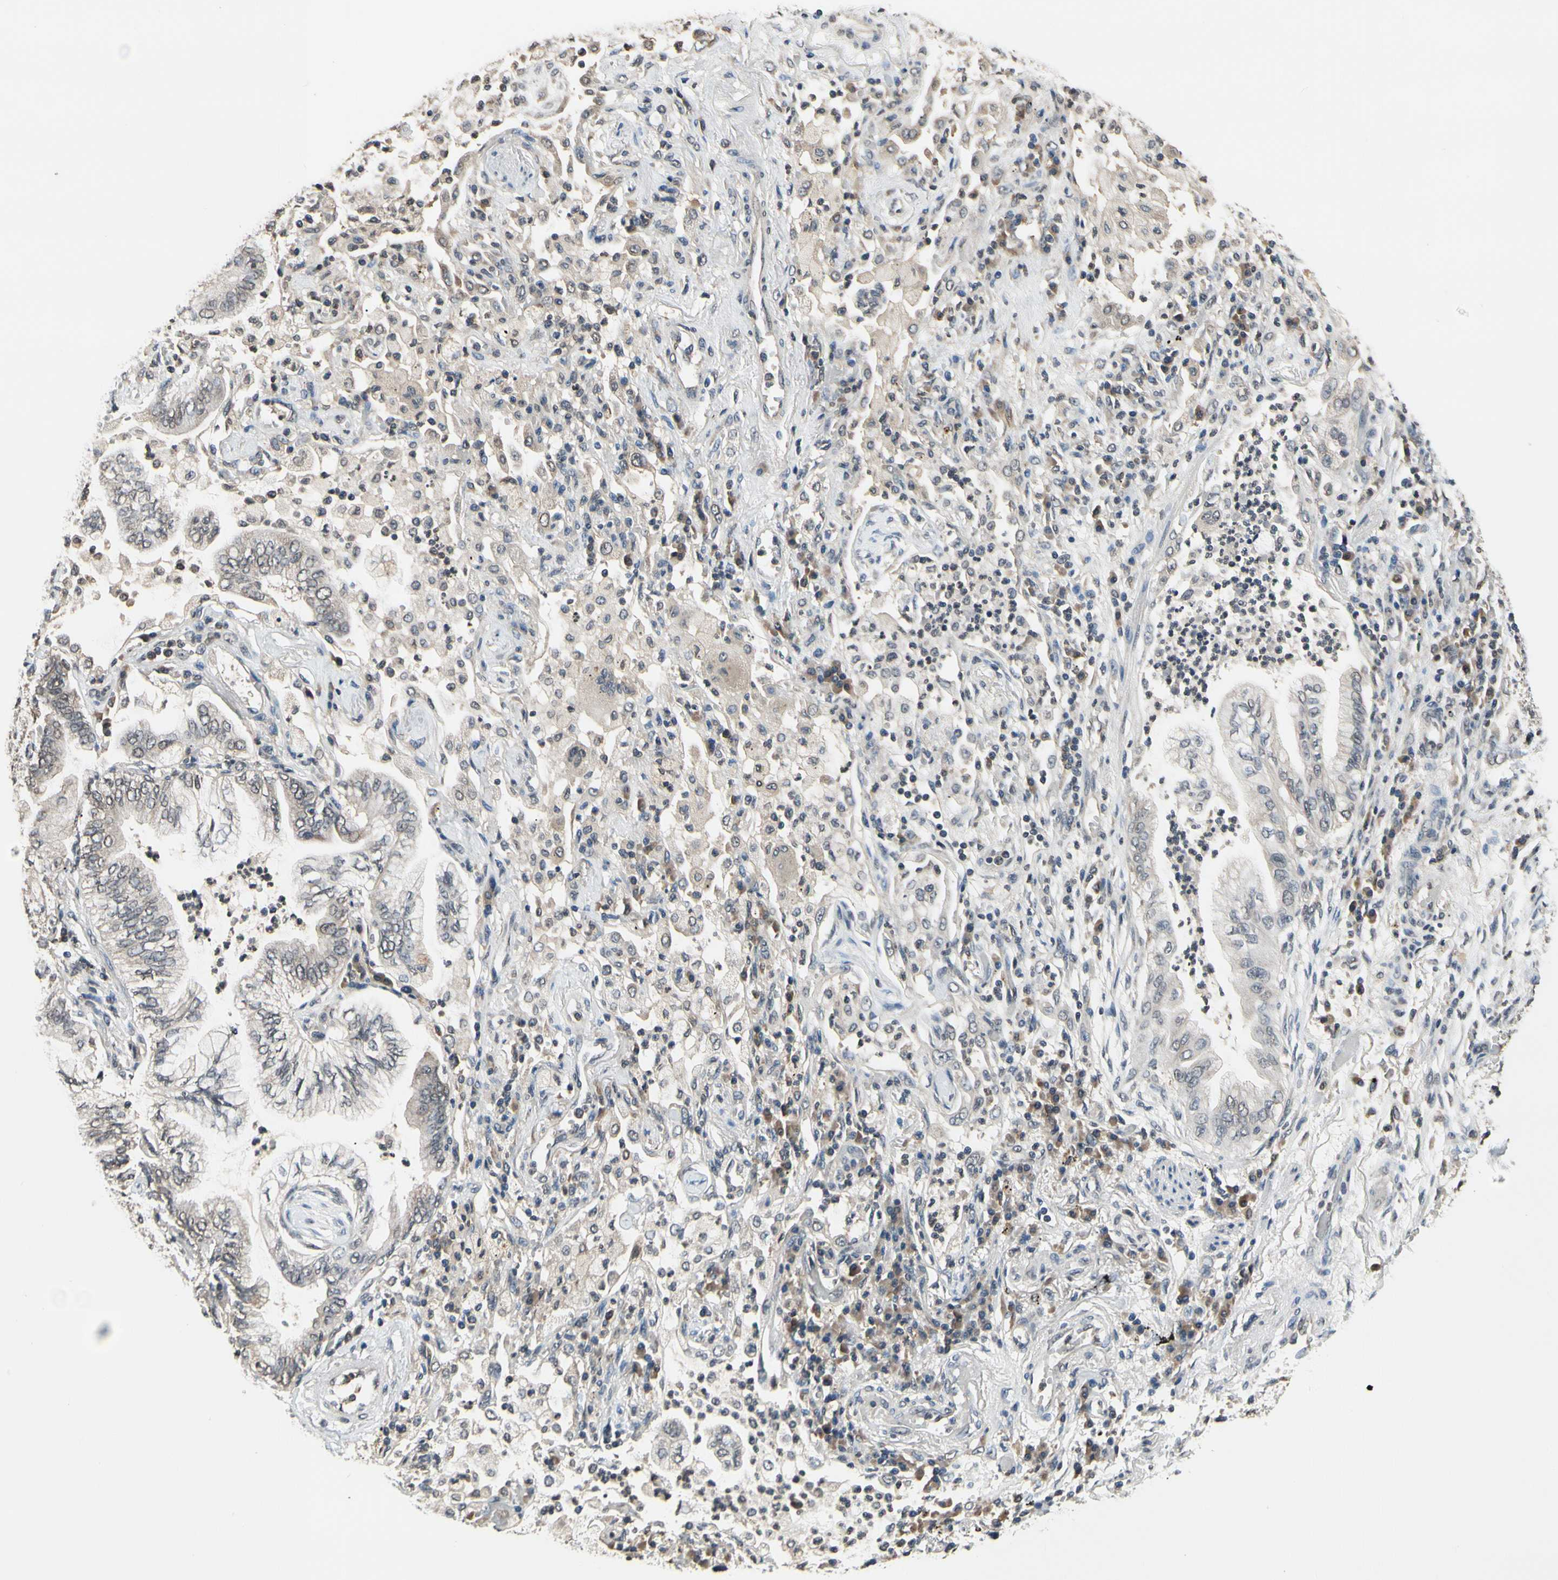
{"staining": {"intensity": "weak", "quantity": ">75%", "location": "cytoplasmic/membranous"}, "tissue": "lung cancer", "cell_type": "Tumor cells", "image_type": "cancer", "snomed": [{"axis": "morphology", "description": "Normal tissue, NOS"}, {"axis": "morphology", "description": "Adenocarcinoma, NOS"}, {"axis": "topography", "description": "Bronchus"}, {"axis": "topography", "description": "Lung"}], "caption": "This is a photomicrograph of immunohistochemistry staining of adenocarcinoma (lung), which shows weak staining in the cytoplasmic/membranous of tumor cells.", "gene": "GCLC", "patient": {"sex": "female", "age": 70}}